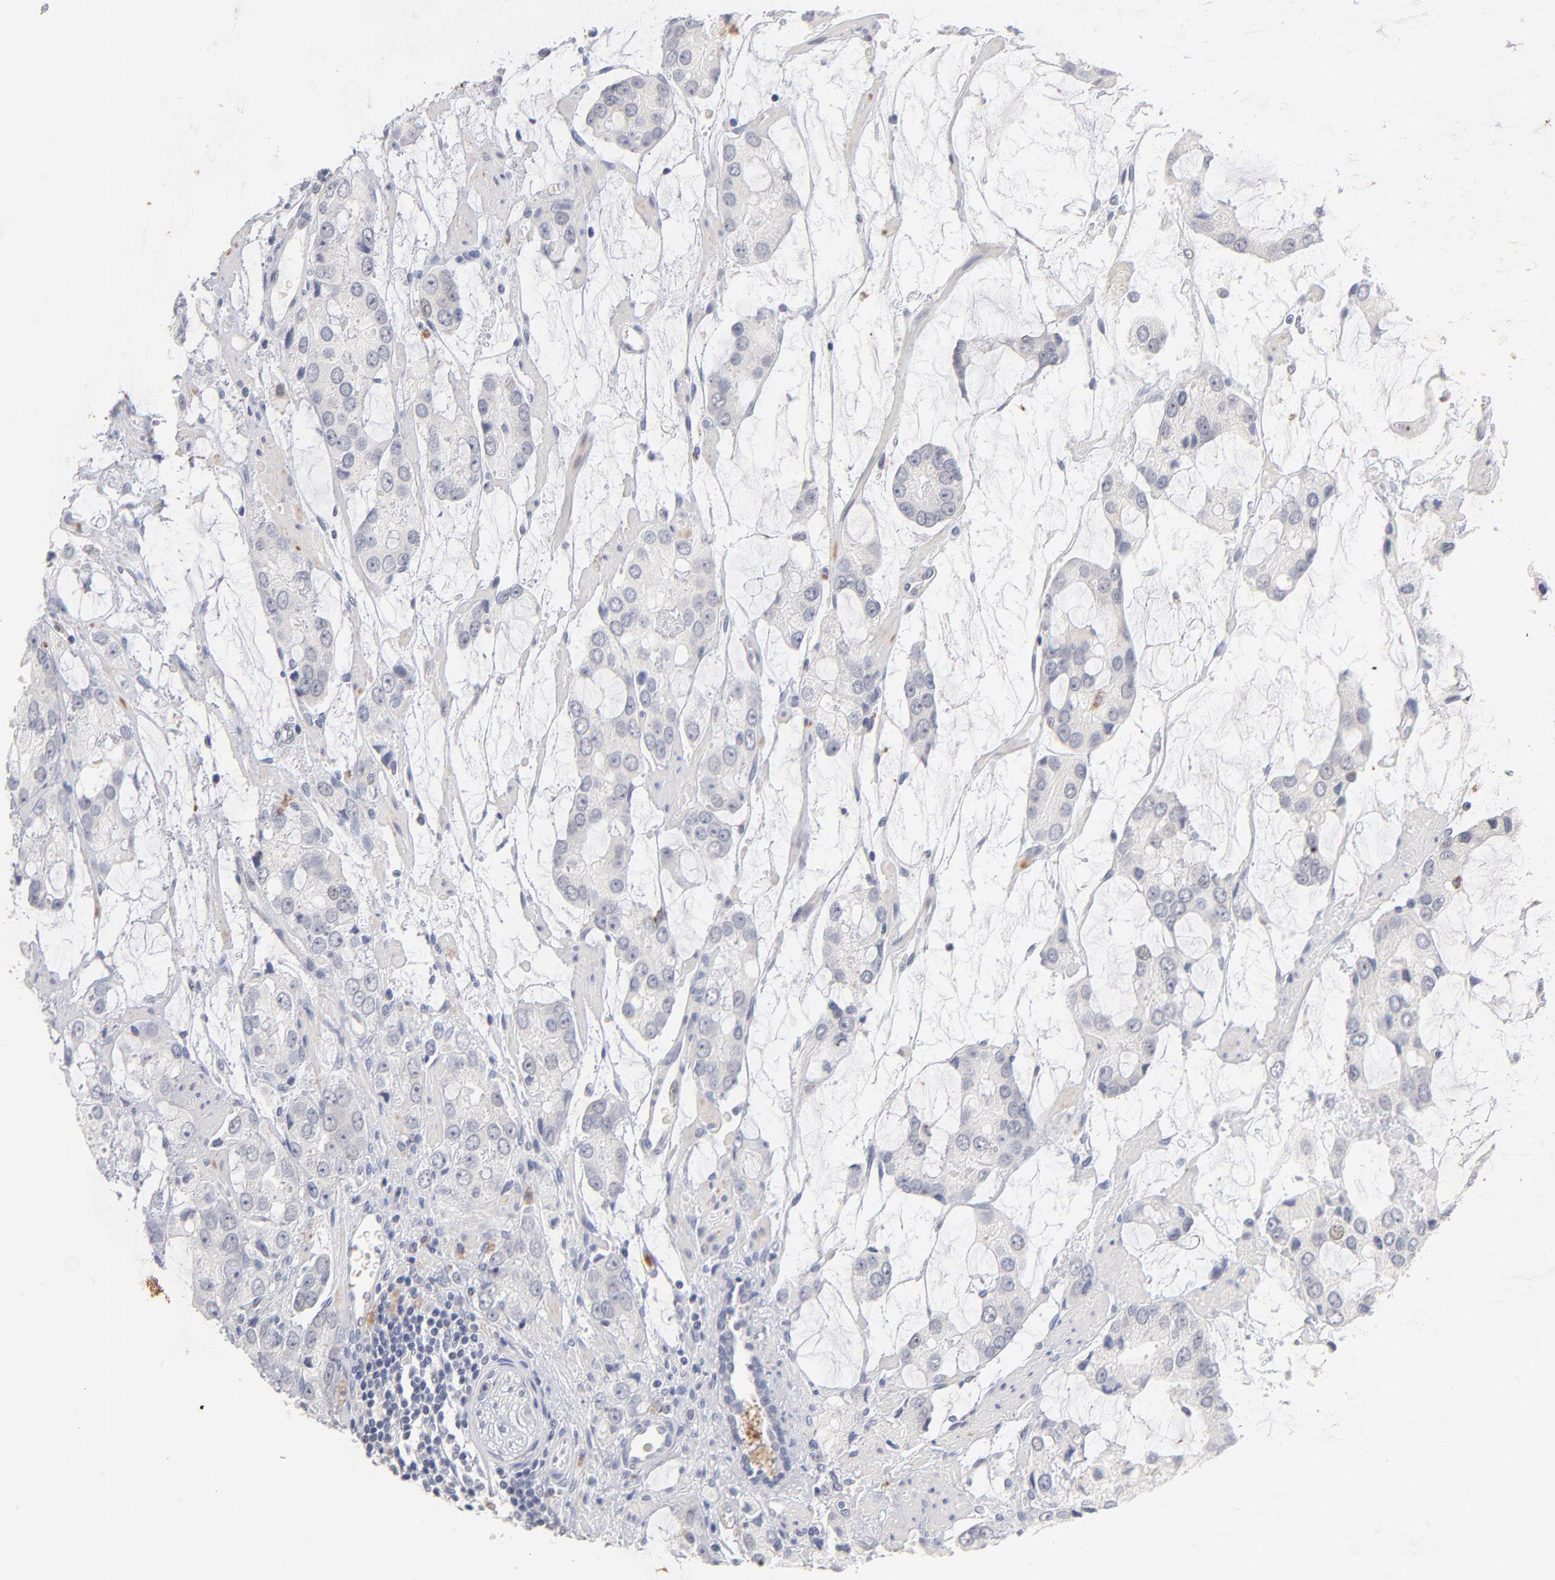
{"staining": {"intensity": "negative", "quantity": "none", "location": "none"}, "tissue": "prostate cancer", "cell_type": "Tumor cells", "image_type": "cancer", "snomed": [{"axis": "morphology", "description": "Adenocarcinoma, High grade"}, {"axis": "topography", "description": "Prostate"}], "caption": "Immunohistochemistry (IHC) micrograph of neoplastic tissue: human prostate cancer stained with DAB shows no significant protein positivity in tumor cells. (DAB immunohistochemistry visualized using brightfield microscopy, high magnification).", "gene": "PARP1", "patient": {"sex": "male", "age": 67}}